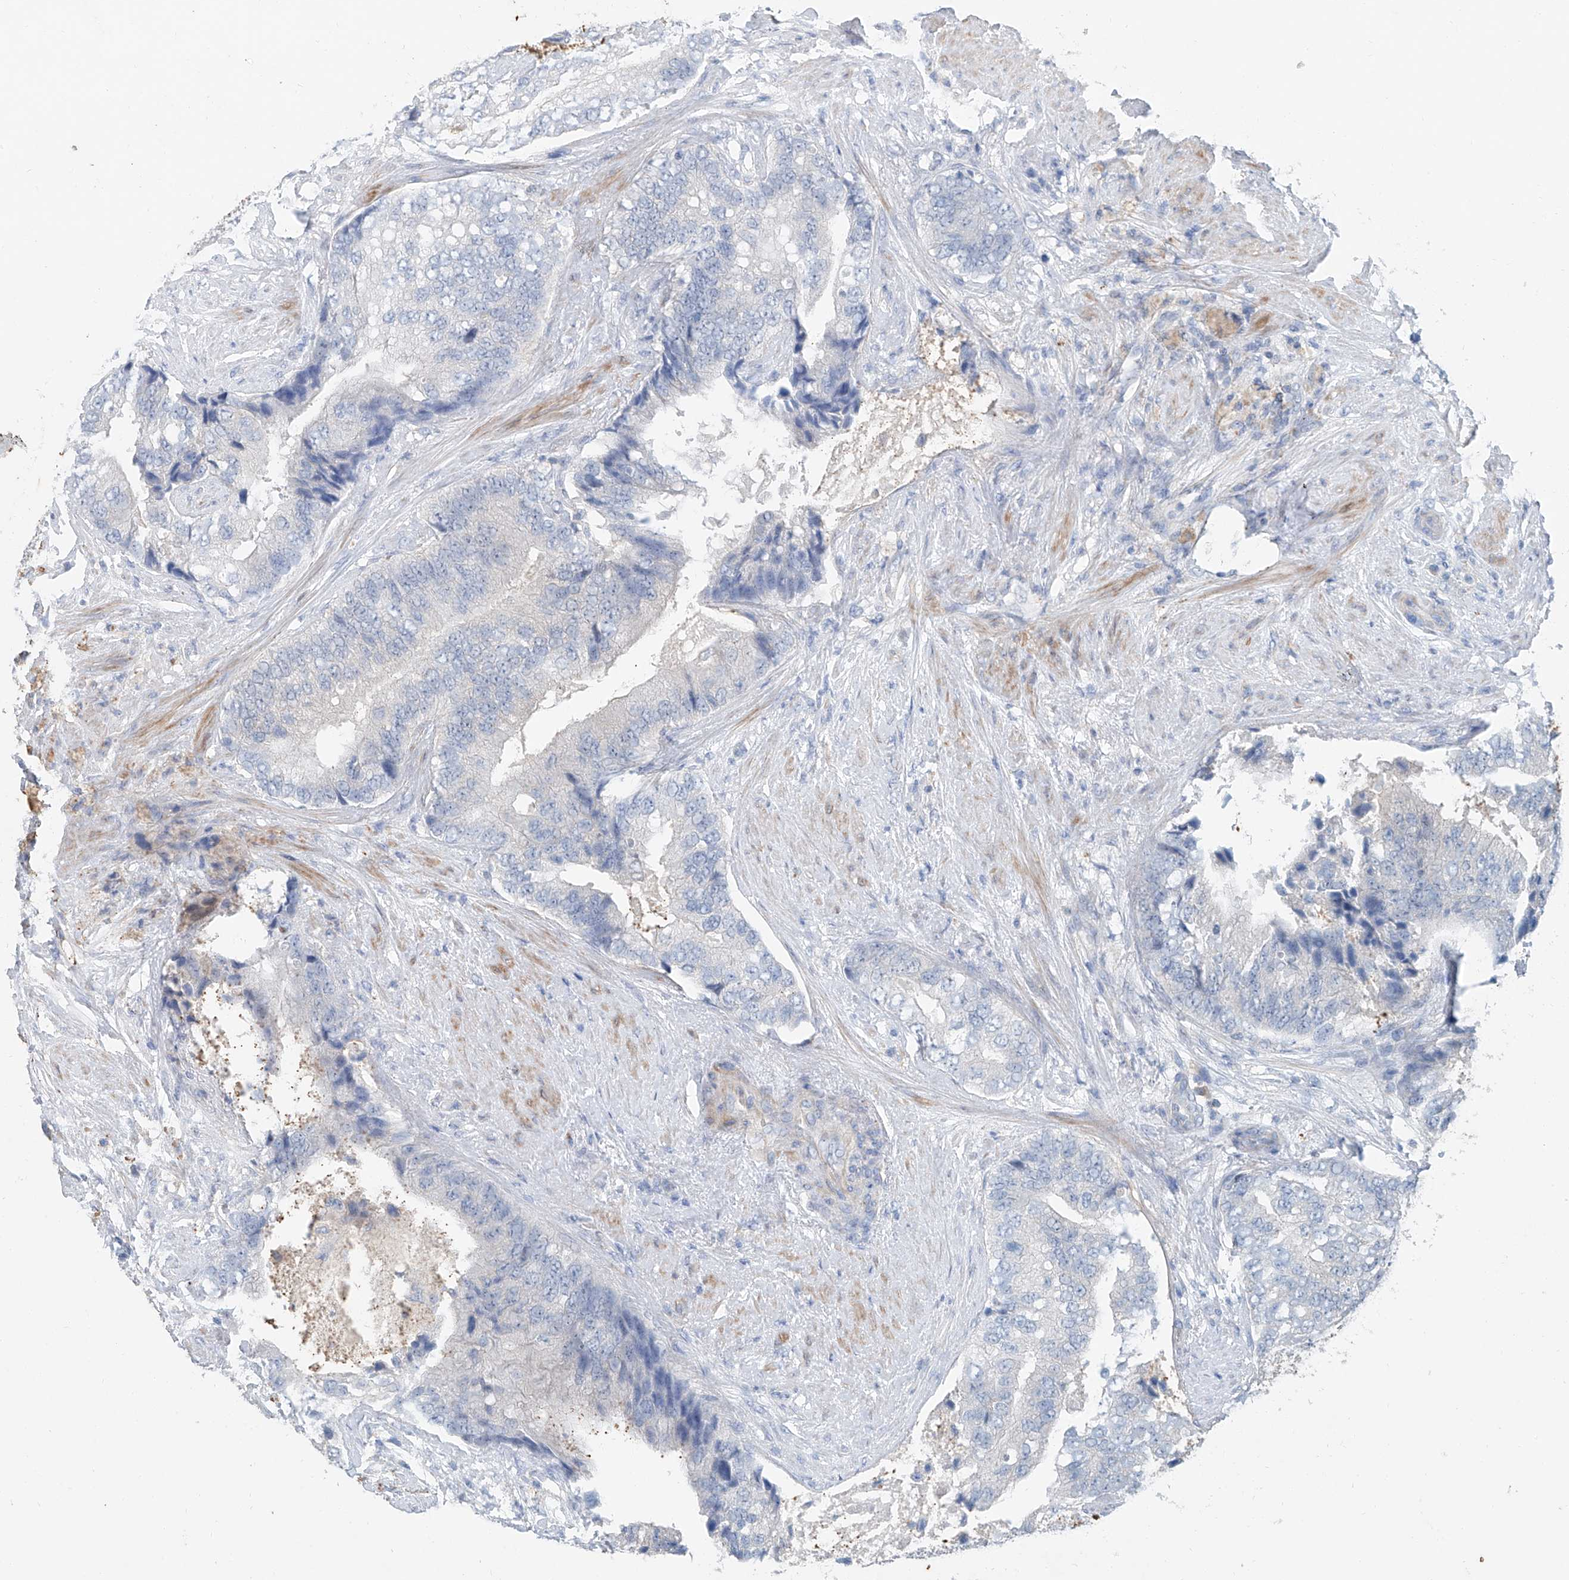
{"staining": {"intensity": "negative", "quantity": "none", "location": "none"}, "tissue": "prostate cancer", "cell_type": "Tumor cells", "image_type": "cancer", "snomed": [{"axis": "morphology", "description": "Adenocarcinoma, High grade"}, {"axis": "topography", "description": "Prostate"}], "caption": "Tumor cells show no significant expression in prostate adenocarcinoma (high-grade). (DAB IHC with hematoxylin counter stain).", "gene": "ANKRD34A", "patient": {"sex": "male", "age": 70}}